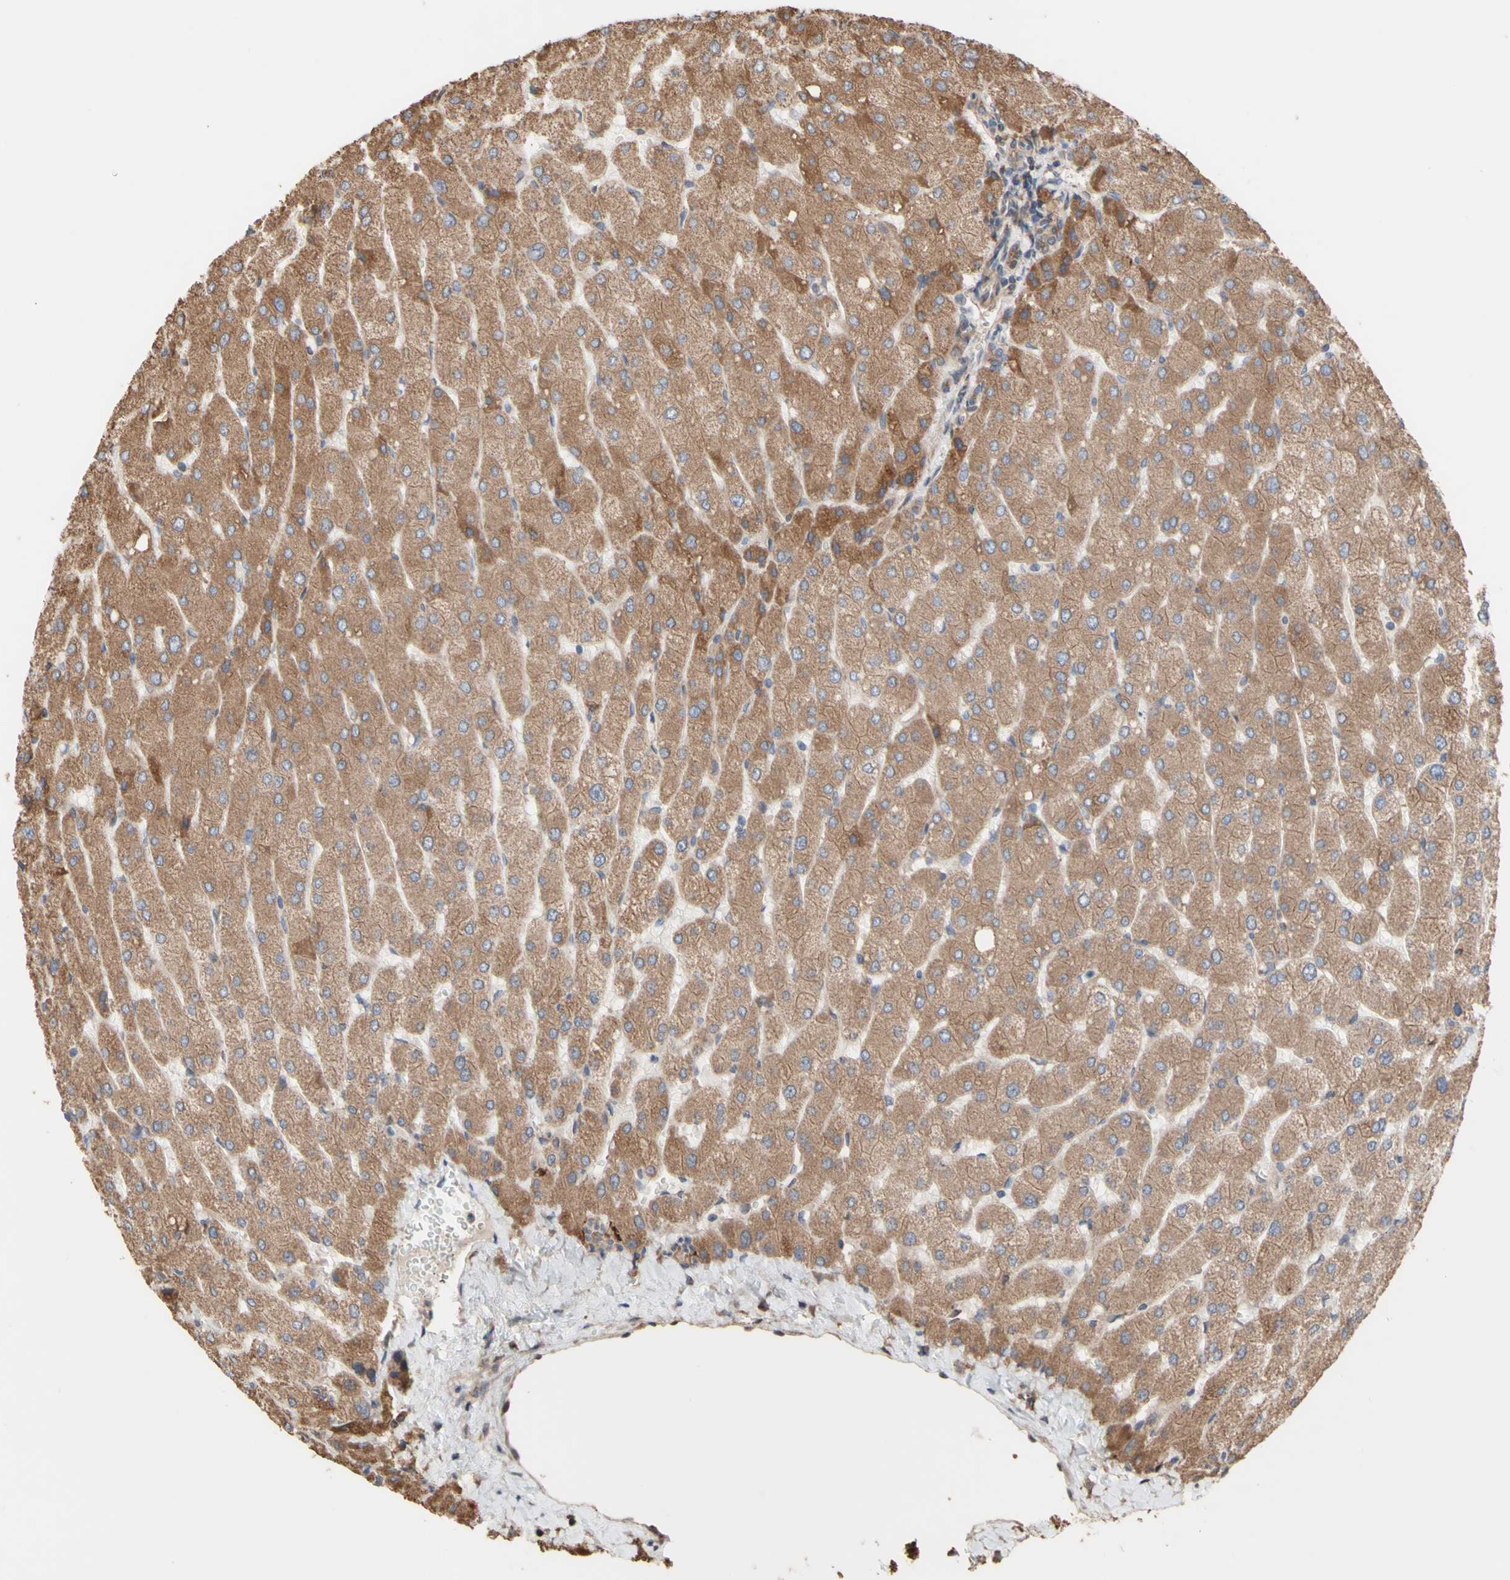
{"staining": {"intensity": "weak", "quantity": ">75%", "location": "cytoplasmic/membranous"}, "tissue": "liver", "cell_type": "Cholangiocytes", "image_type": "normal", "snomed": [{"axis": "morphology", "description": "Normal tissue, NOS"}, {"axis": "topography", "description": "Liver"}], "caption": "Brown immunohistochemical staining in benign liver shows weak cytoplasmic/membranous expression in approximately >75% of cholangiocytes. (IHC, brightfield microscopy, high magnification).", "gene": "NECTIN3", "patient": {"sex": "male", "age": 55}}